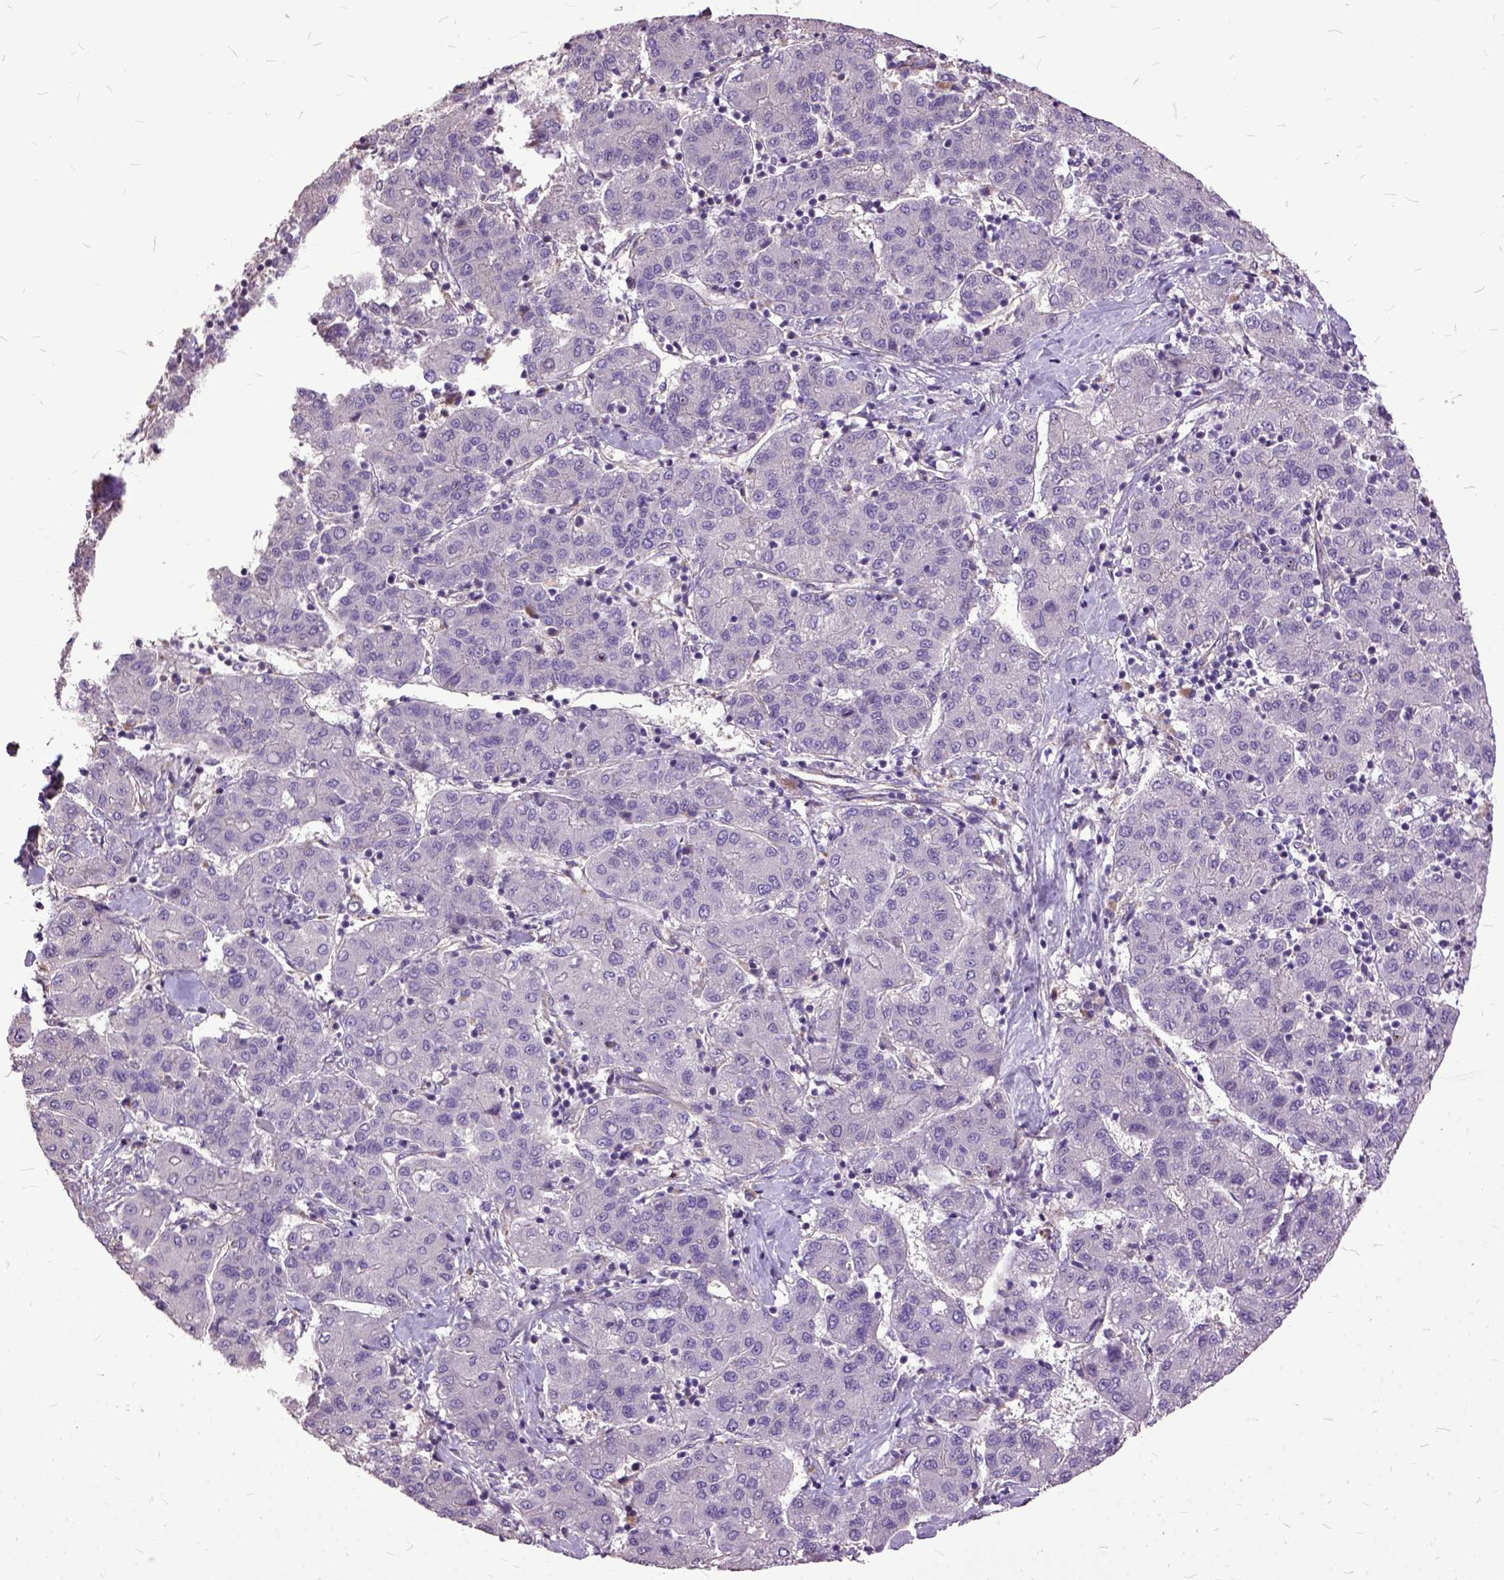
{"staining": {"intensity": "negative", "quantity": "none", "location": "none"}, "tissue": "liver cancer", "cell_type": "Tumor cells", "image_type": "cancer", "snomed": [{"axis": "morphology", "description": "Carcinoma, Hepatocellular, NOS"}, {"axis": "topography", "description": "Liver"}], "caption": "DAB immunohistochemical staining of human liver cancer exhibits no significant positivity in tumor cells.", "gene": "AREG", "patient": {"sex": "male", "age": 65}}